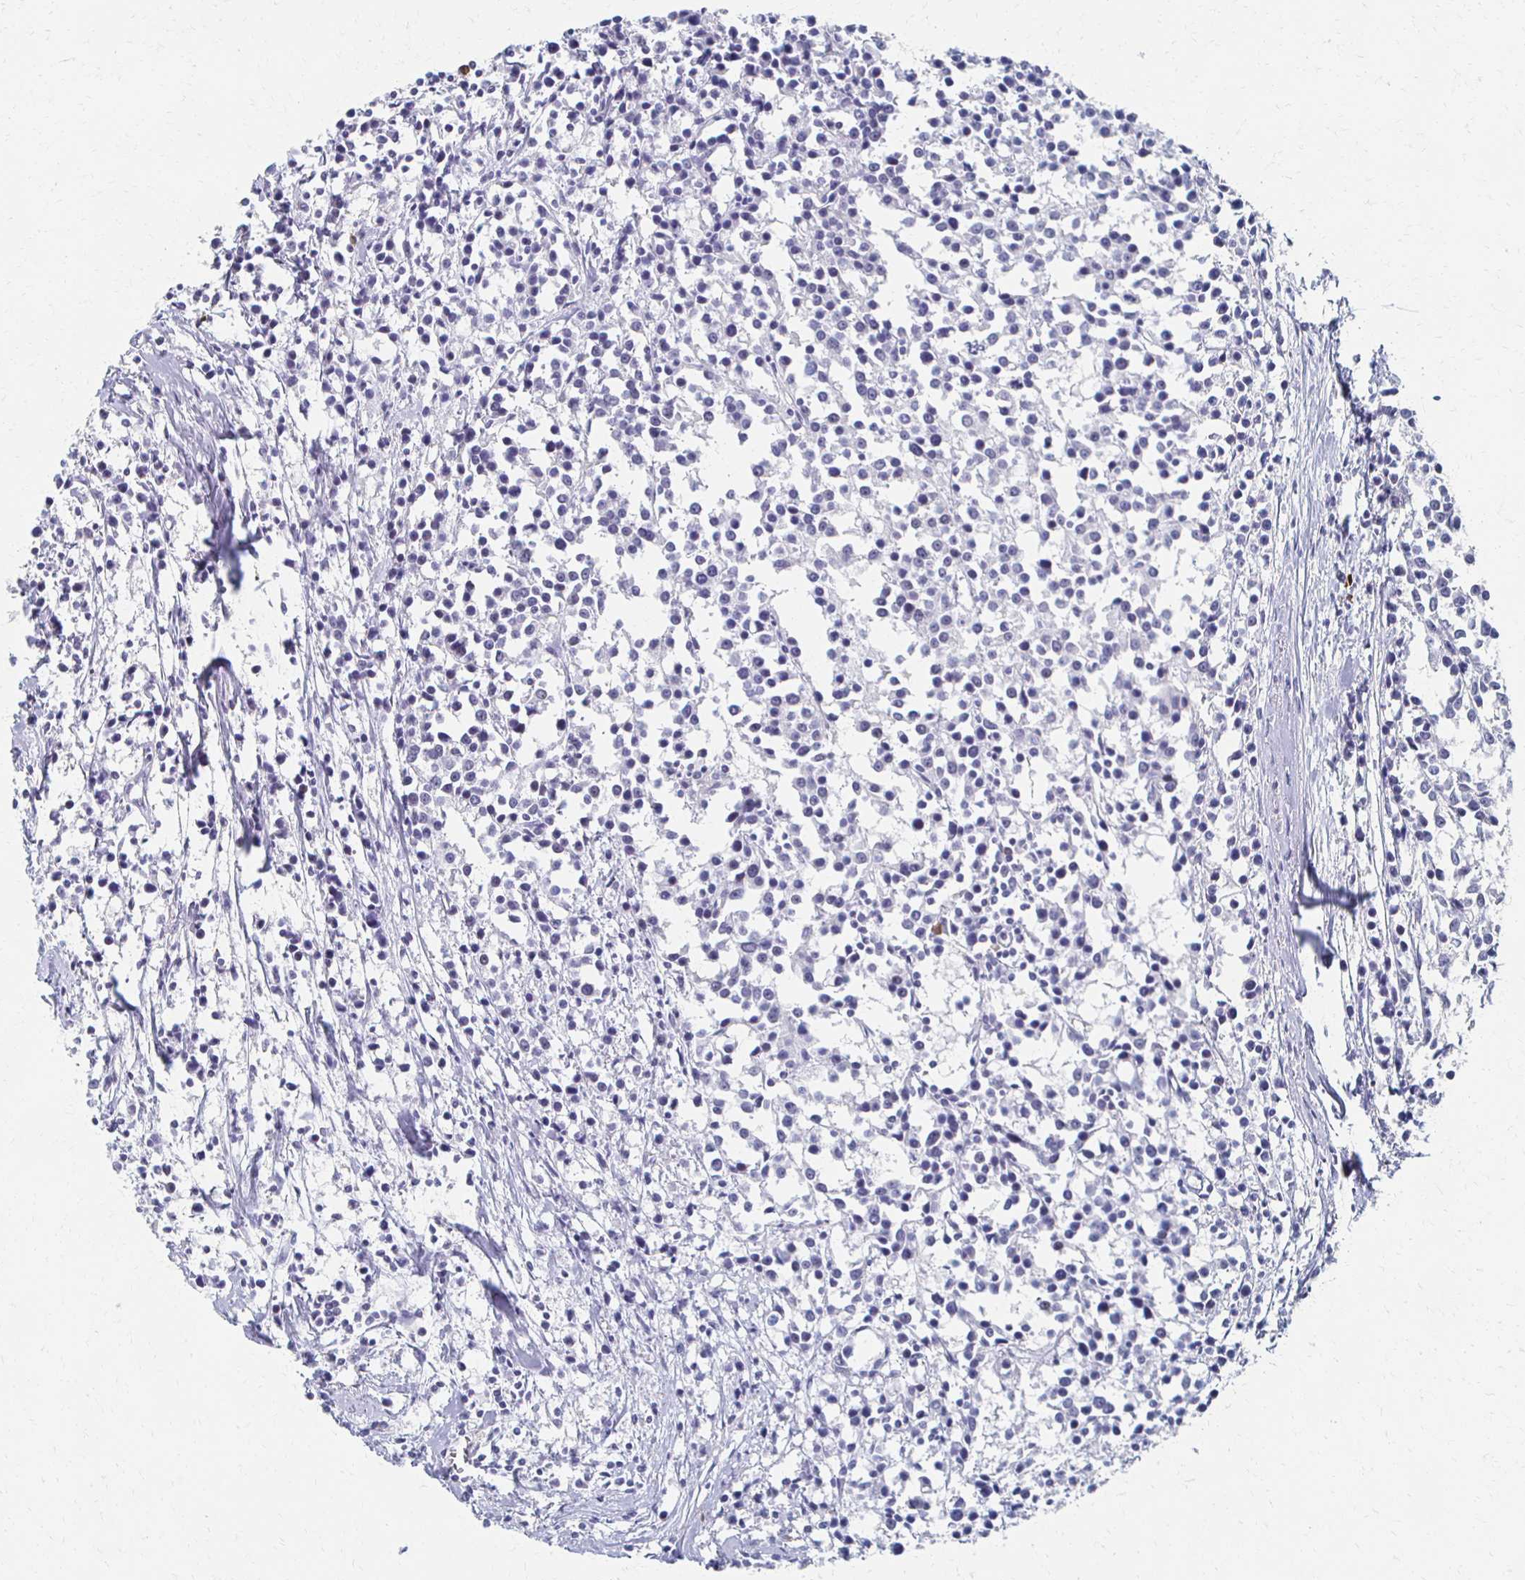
{"staining": {"intensity": "negative", "quantity": "none", "location": "none"}, "tissue": "breast cancer", "cell_type": "Tumor cells", "image_type": "cancer", "snomed": [{"axis": "morphology", "description": "Duct carcinoma"}, {"axis": "topography", "description": "Breast"}], "caption": "This is an immunohistochemistry (IHC) histopathology image of breast infiltrating ductal carcinoma. There is no staining in tumor cells.", "gene": "CXCR2", "patient": {"sex": "female", "age": 80}}